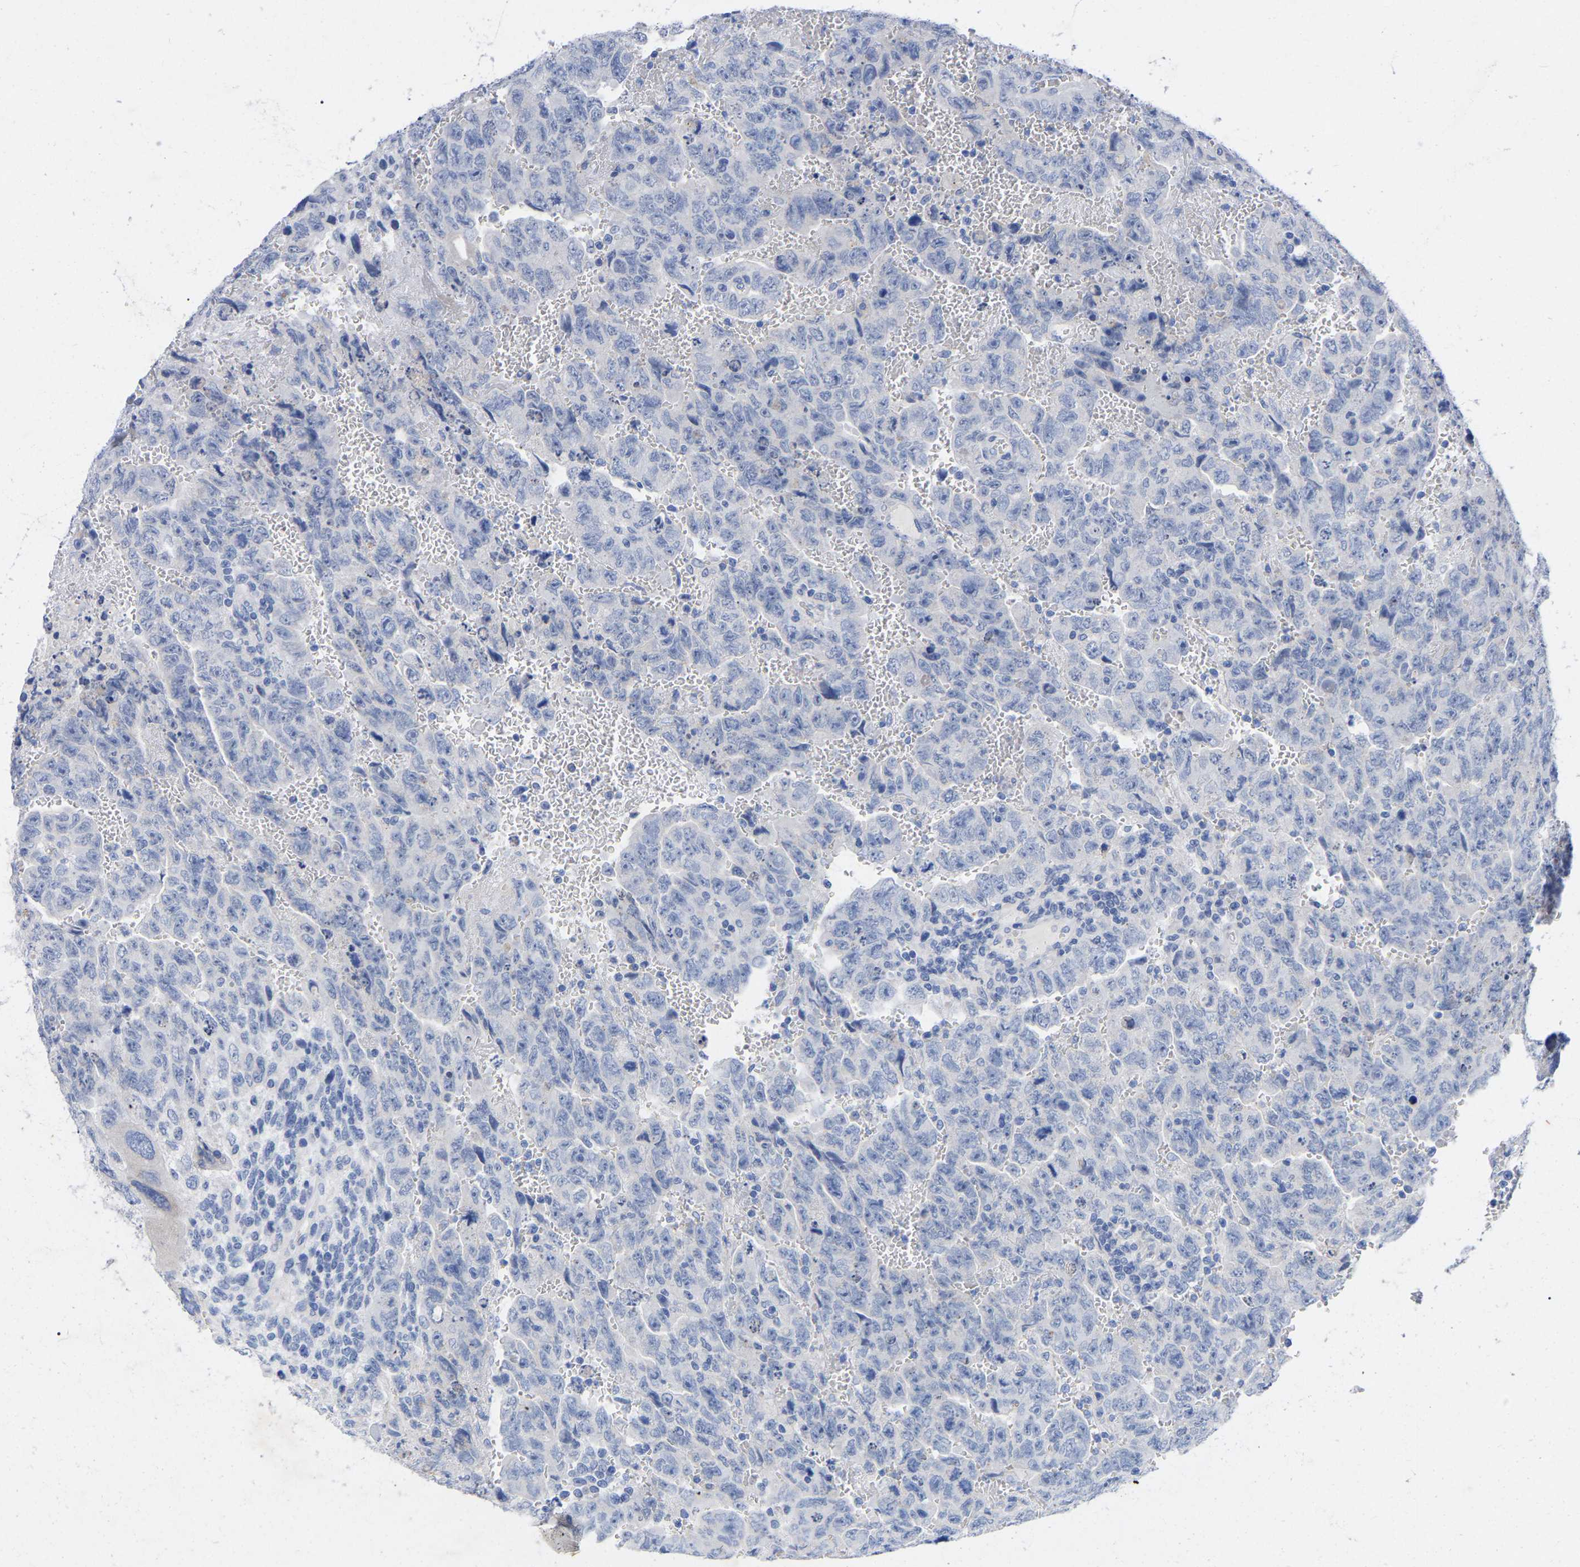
{"staining": {"intensity": "negative", "quantity": "none", "location": "none"}, "tissue": "testis cancer", "cell_type": "Tumor cells", "image_type": "cancer", "snomed": [{"axis": "morphology", "description": "Carcinoma, Embryonal, NOS"}, {"axis": "topography", "description": "Testis"}], "caption": "An IHC micrograph of testis embryonal carcinoma is shown. There is no staining in tumor cells of testis embryonal carcinoma.", "gene": "STRIP2", "patient": {"sex": "male", "age": 28}}